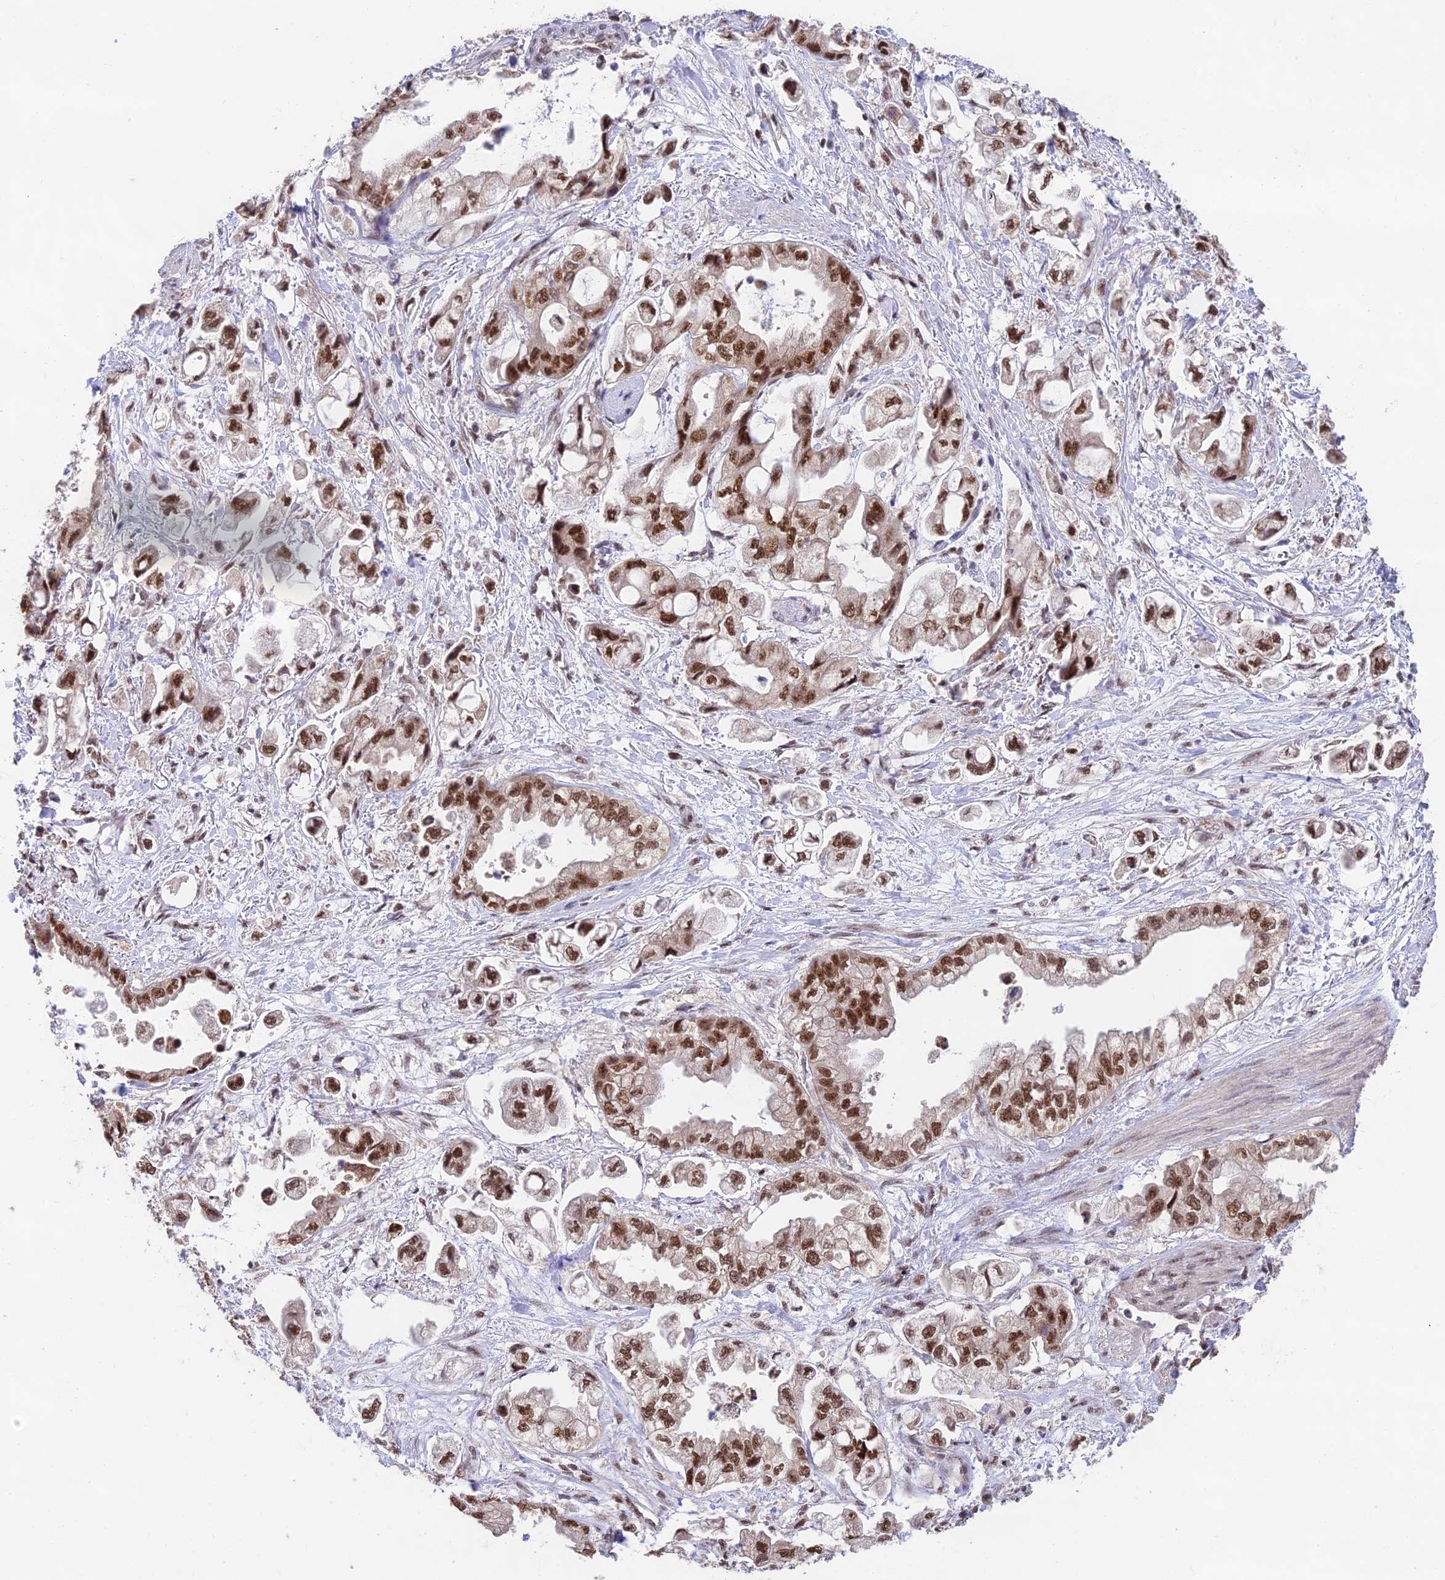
{"staining": {"intensity": "moderate", "quantity": ">75%", "location": "nuclear"}, "tissue": "stomach cancer", "cell_type": "Tumor cells", "image_type": "cancer", "snomed": [{"axis": "morphology", "description": "Adenocarcinoma, NOS"}, {"axis": "topography", "description": "Stomach"}], "caption": "Adenocarcinoma (stomach) tissue reveals moderate nuclear staining in about >75% of tumor cells, visualized by immunohistochemistry.", "gene": "THOC7", "patient": {"sex": "male", "age": 62}}